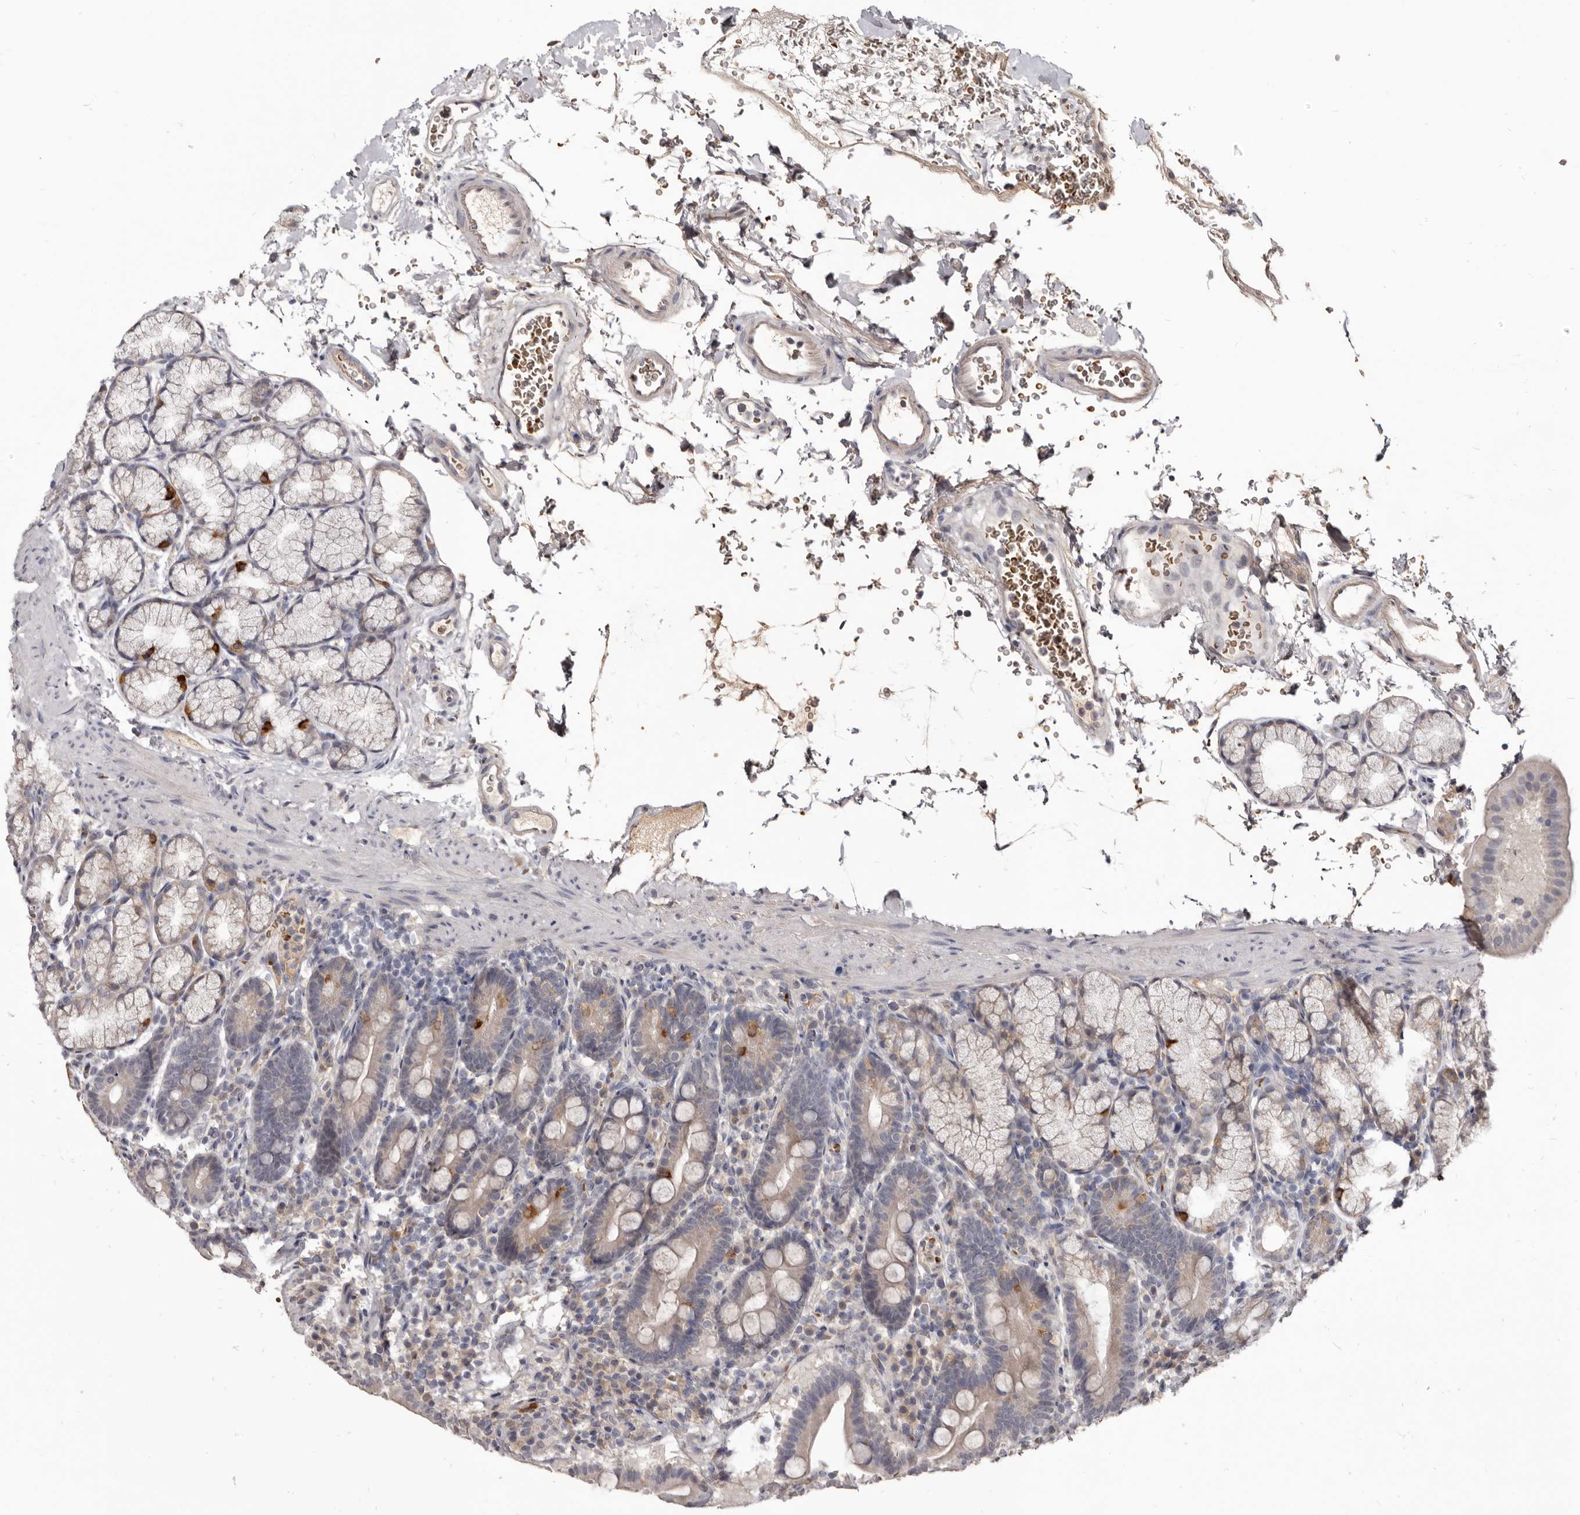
{"staining": {"intensity": "moderate", "quantity": "<25%", "location": "cytoplasmic/membranous"}, "tissue": "duodenum", "cell_type": "Glandular cells", "image_type": "normal", "snomed": [{"axis": "morphology", "description": "Normal tissue, NOS"}, {"axis": "topography", "description": "Duodenum"}], "caption": "Immunohistochemistry (IHC) of unremarkable human duodenum displays low levels of moderate cytoplasmic/membranous staining in approximately <25% of glandular cells.", "gene": "NENF", "patient": {"sex": "male", "age": 54}}